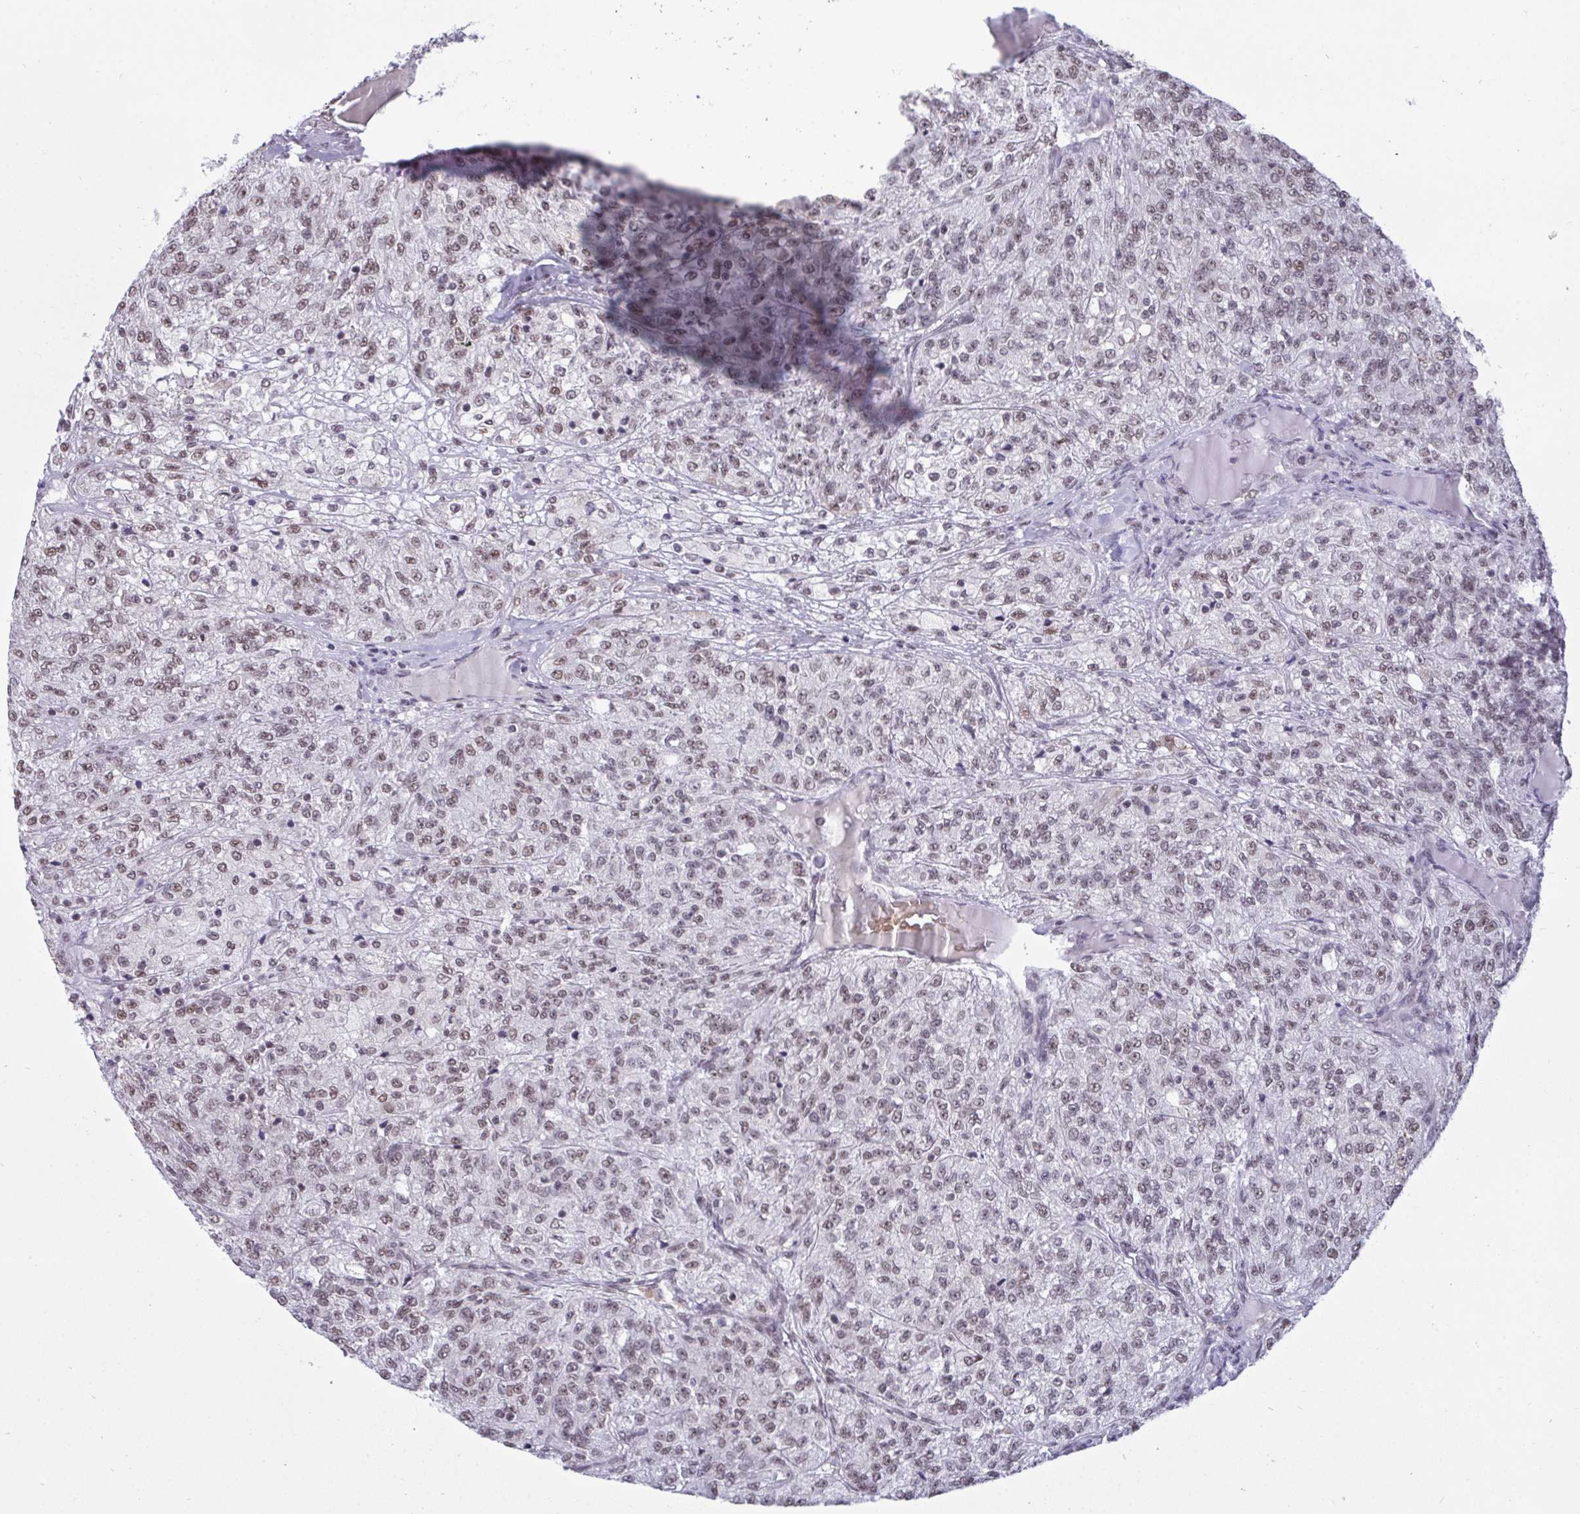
{"staining": {"intensity": "weak", "quantity": ">75%", "location": "nuclear"}, "tissue": "renal cancer", "cell_type": "Tumor cells", "image_type": "cancer", "snomed": [{"axis": "morphology", "description": "Adenocarcinoma, NOS"}, {"axis": "topography", "description": "Kidney"}], "caption": "DAB immunohistochemical staining of renal adenocarcinoma demonstrates weak nuclear protein staining in about >75% of tumor cells.", "gene": "PUF60", "patient": {"sex": "female", "age": 63}}